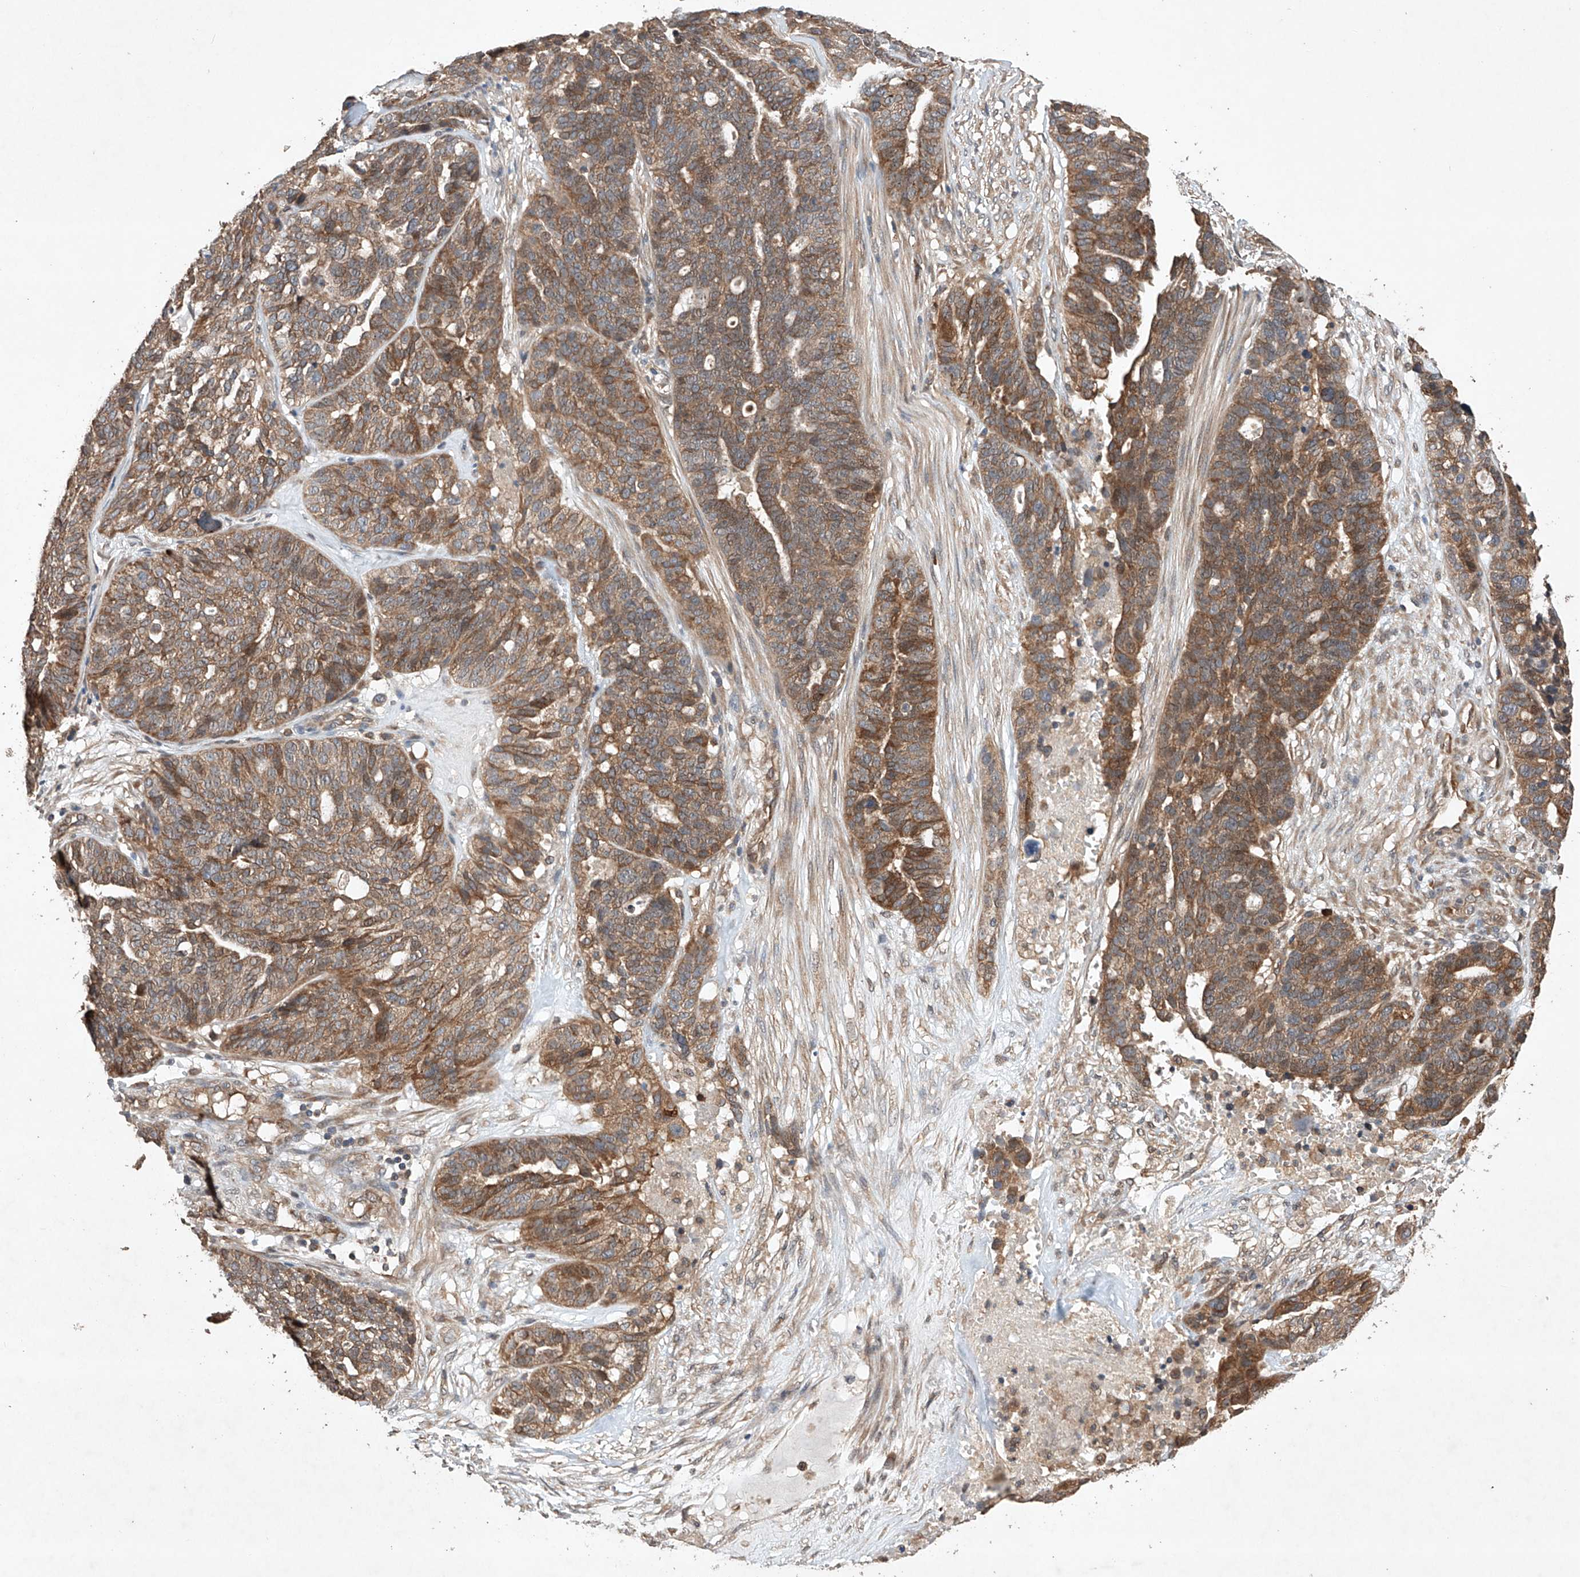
{"staining": {"intensity": "moderate", "quantity": ">75%", "location": "cytoplasmic/membranous"}, "tissue": "ovarian cancer", "cell_type": "Tumor cells", "image_type": "cancer", "snomed": [{"axis": "morphology", "description": "Cystadenocarcinoma, serous, NOS"}, {"axis": "topography", "description": "Ovary"}], "caption": "Tumor cells show medium levels of moderate cytoplasmic/membranous expression in approximately >75% of cells in human ovarian serous cystadenocarcinoma.", "gene": "LURAP1", "patient": {"sex": "female", "age": 59}}